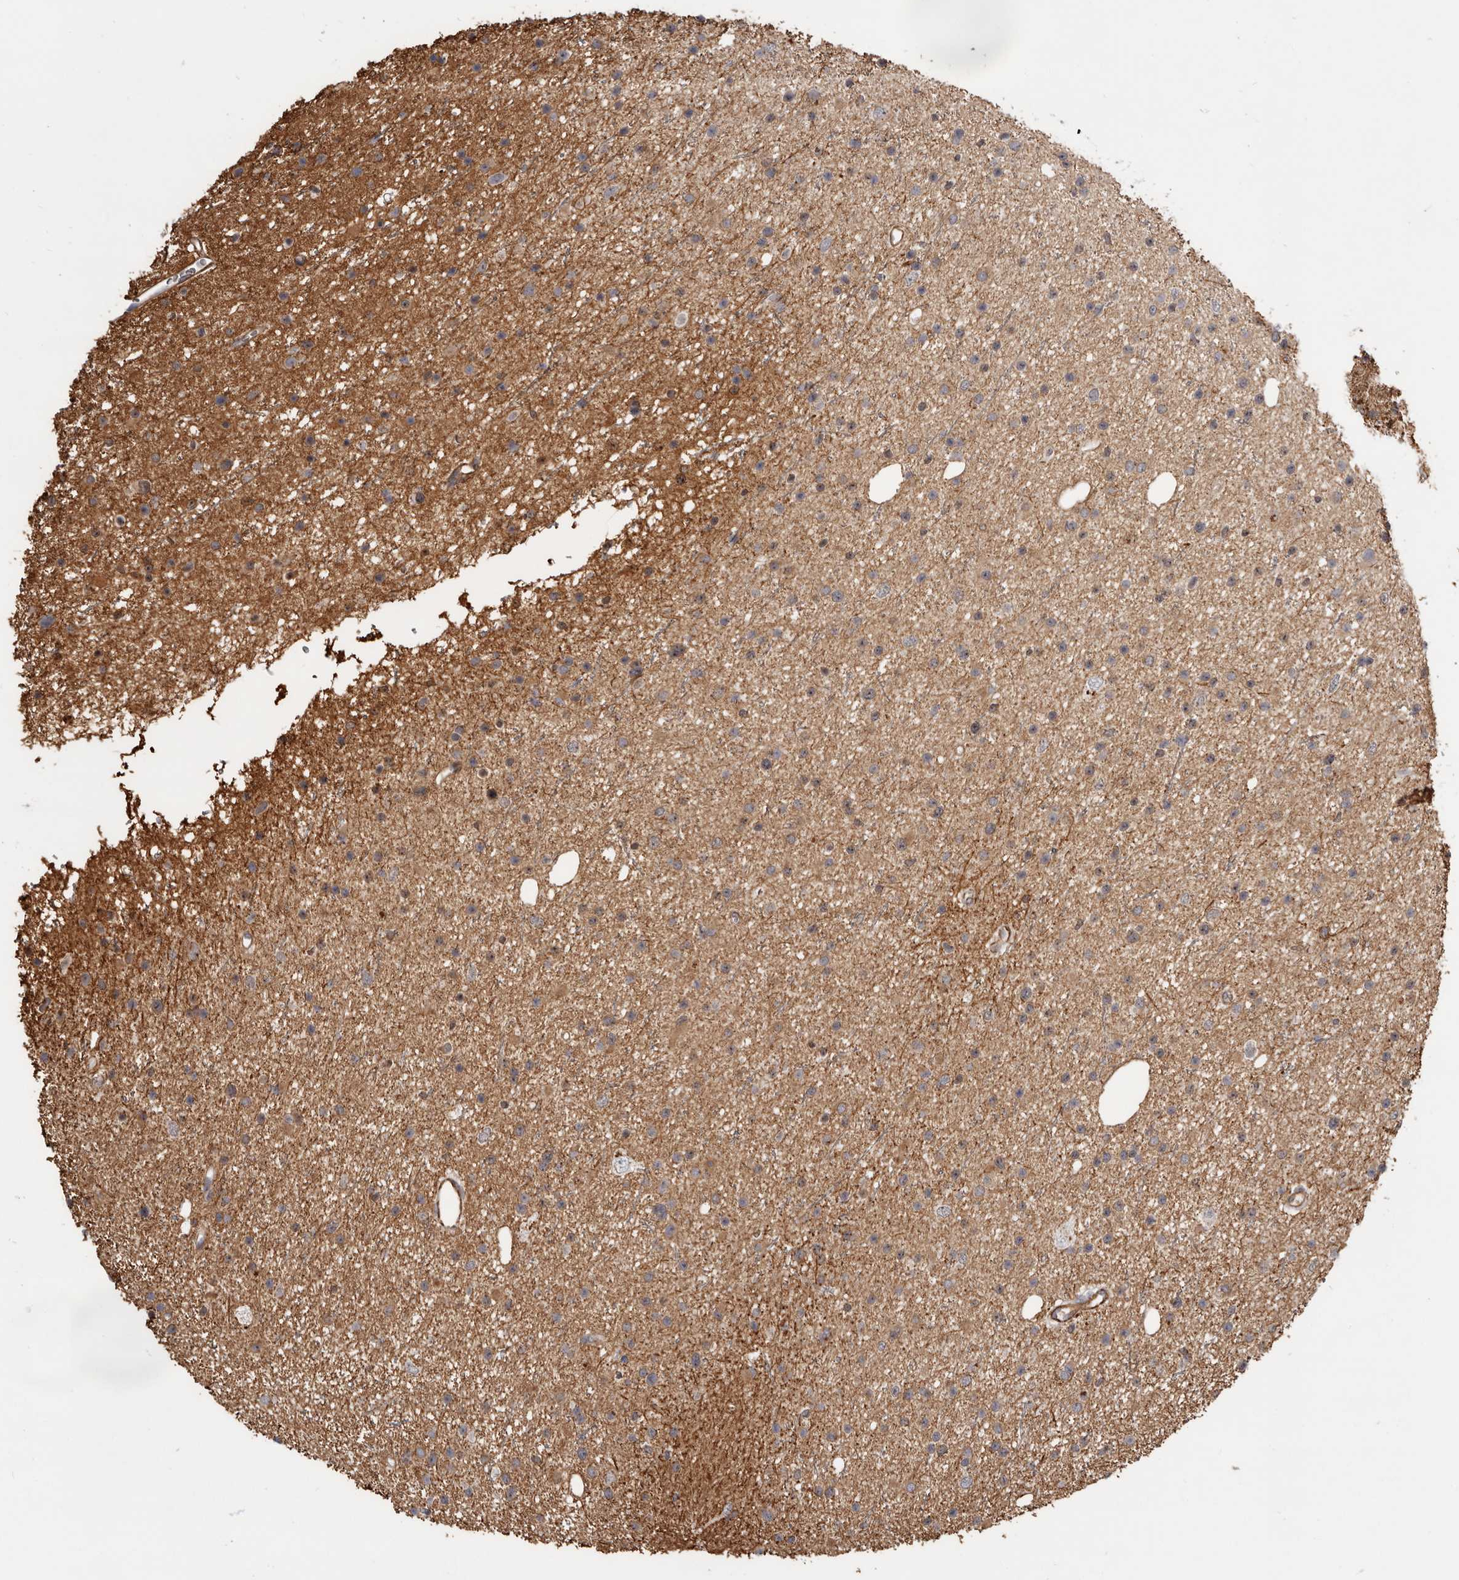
{"staining": {"intensity": "moderate", "quantity": ">75%", "location": "cytoplasmic/membranous"}, "tissue": "glioma", "cell_type": "Tumor cells", "image_type": "cancer", "snomed": [{"axis": "morphology", "description": "Glioma, malignant, Low grade"}, {"axis": "topography", "description": "Cerebral cortex"}], "caption": "Tumor cells exhibit medium levels of moderate cytoplasmic/membranous staining in about >75% of cells in glioma.", "gene": "CGN", "patient": {"sex": "female", "age": 39}}